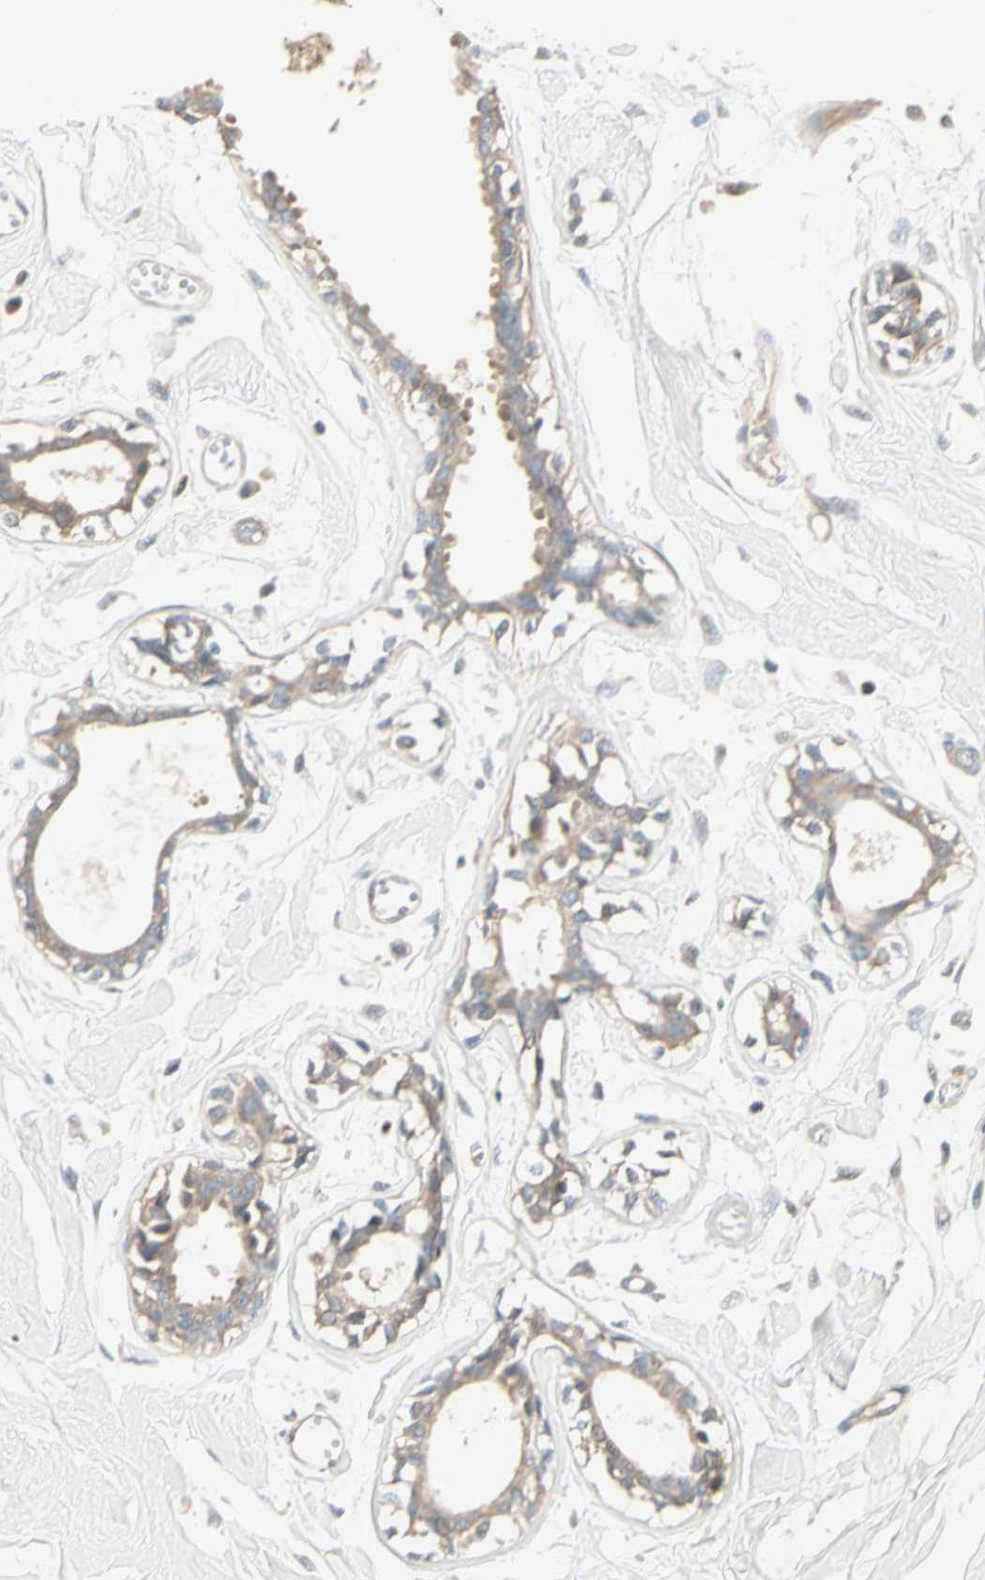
{"staining": {"intensity": "weak", "quantity": "25%-75%", "location": "cytoplasmic/membranous"}, "tissue": "breast", "cell_type": "Adipocytes", "image_type": "normal", "snomed": [{"axis": "morphology", "description": "Normal tissue, NOS"}, {"axis": "topography", "description": "Breast"}, {"axis": "topography", "description": "Soft tissue"}], "caption": "Adipocytes demonstrate weak cytoplasmic/membranous positivity in about 25%-75% of cells in normal breast.", "gene": "GPR153", "patient": {"sex": "female", "age": 25}}